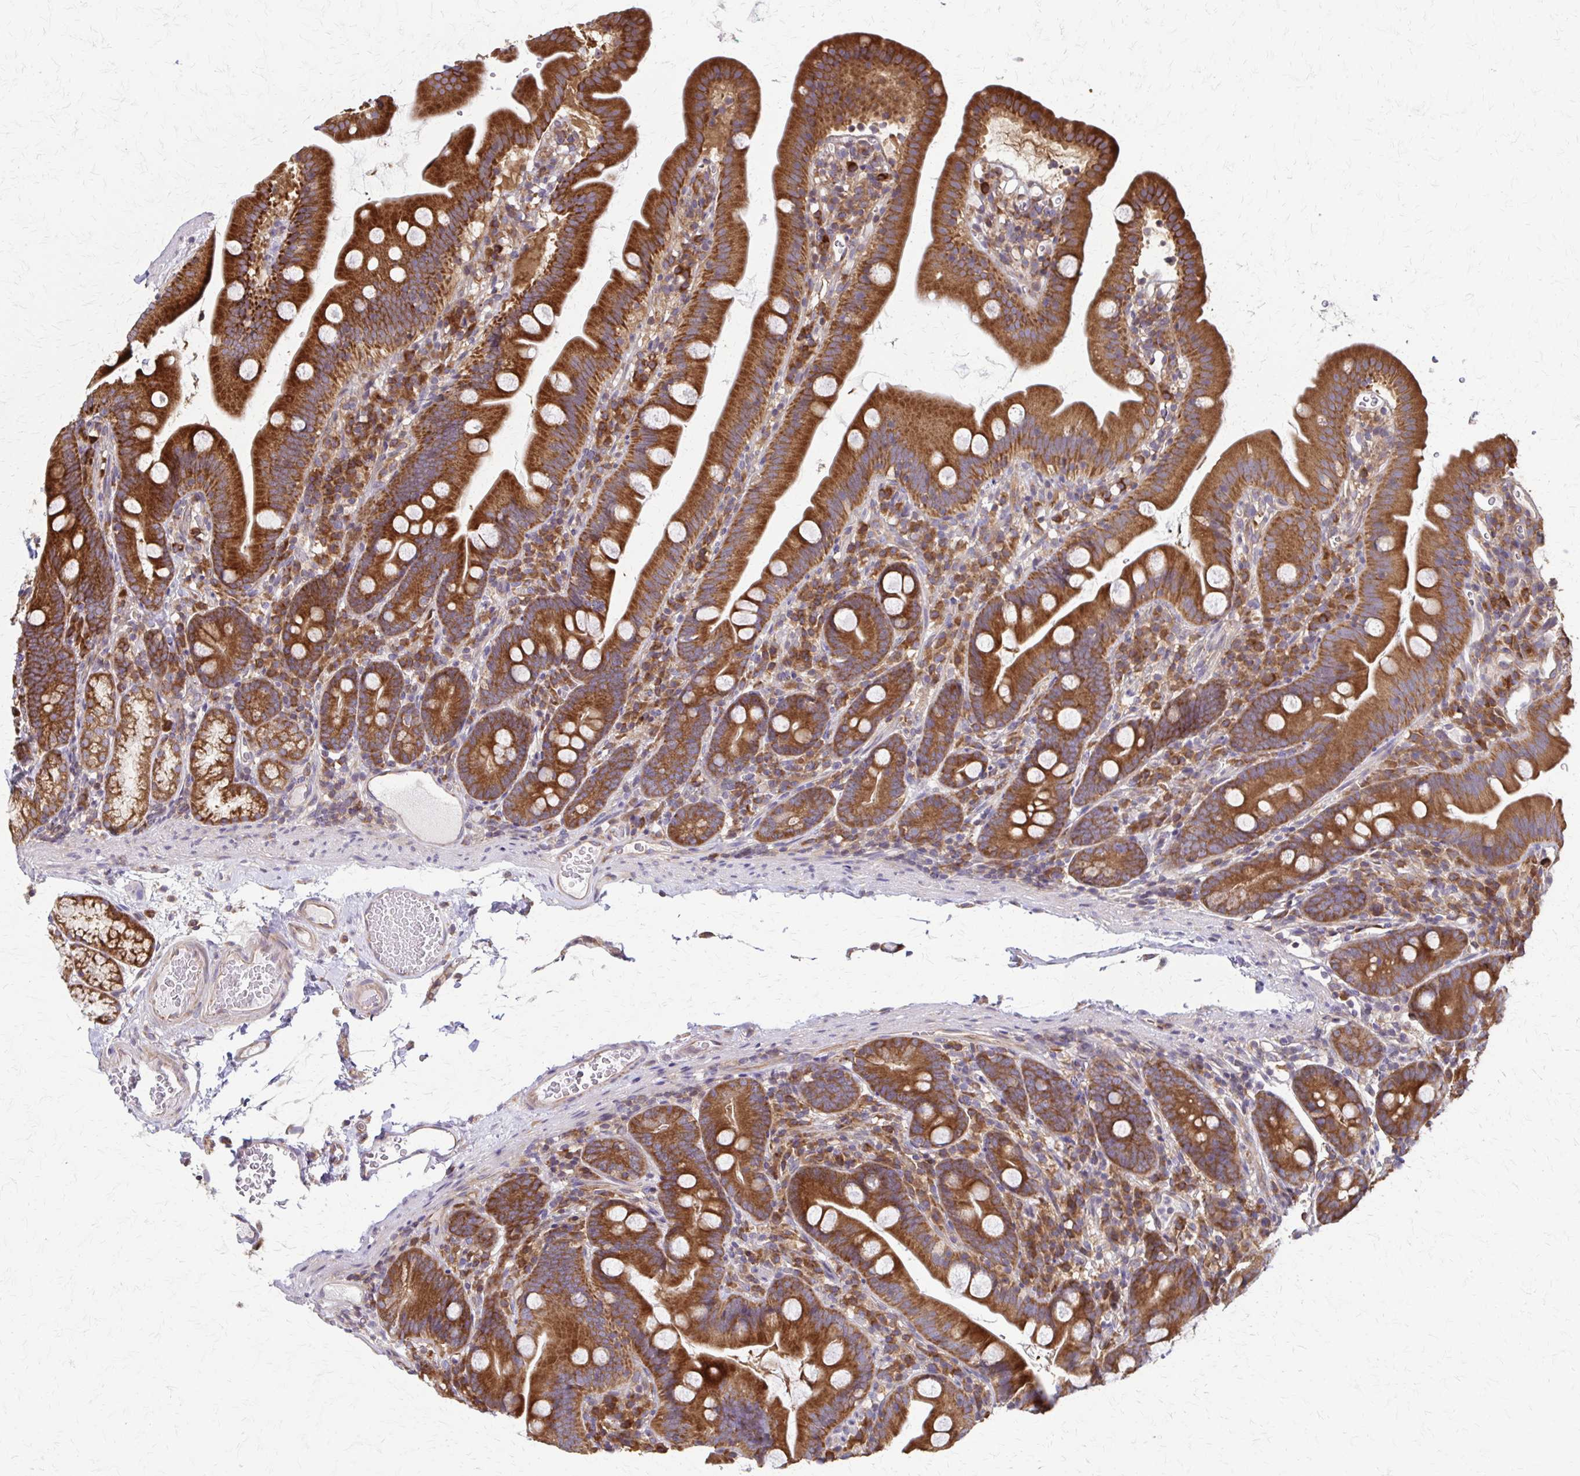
{"staining": {"intensity": "strong", "quantity": ">75%", "location": "cytoplasmic/membranous"}, "tissue": "duodenum", "cell_type": "Glandular cells", "image_type": "normal", "snomed": [{"axis": "morphology", "description": "Normal tissue, NOS"}, {"axis": "topography", "description": "Duodenum"}], "caption": "Protein staining of benign duodenum reveals strong cytoplasmic/membranous expression in approximately >75% of glandular cells. Nuclei are stained in blue.", "gene": "EEF2", "patient": {"sex": "female", "age": 67}}